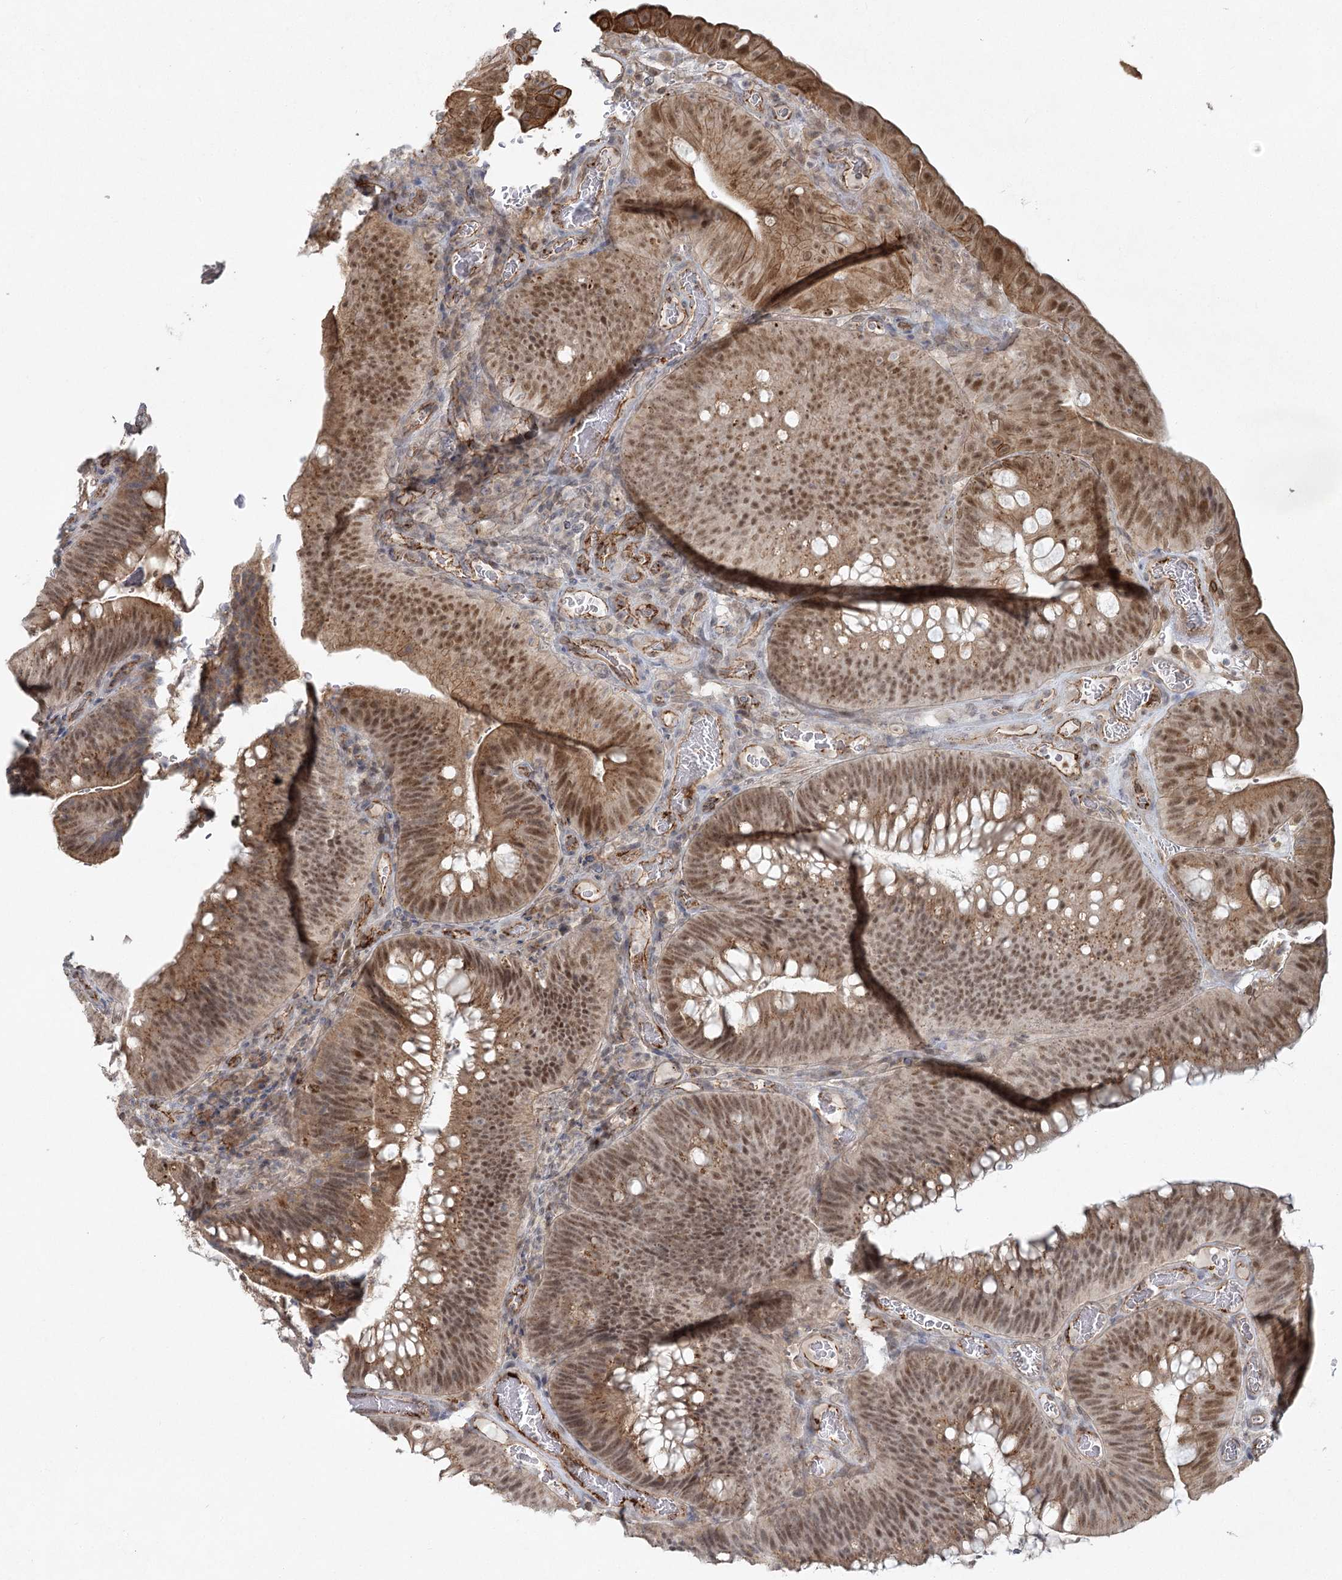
{"staining": {"intensity": "moderate", "quantity": ">75%", "location": "cytoplasmic/membranous,nuclear"}, "tissue": "colorectal cancer", "cell_type": "Tumor cells", "image_type": "cancer", "snomed": [{"axis": "morphology", "description": "Normal tissue, NOS"}, {"axis": "topography", "description": "Colon"}], "caption": "Colorectal cancer tissue displays moderate cytoplasmic/membranous and nuclear staining in about >75% of tumor cells, visualized by immunohistochemistry. (DAB = brown stain, brightfield microscopy at high magnification).", "gene": "KBTBD4", "patient": {"sex": "female", "age": 82}}